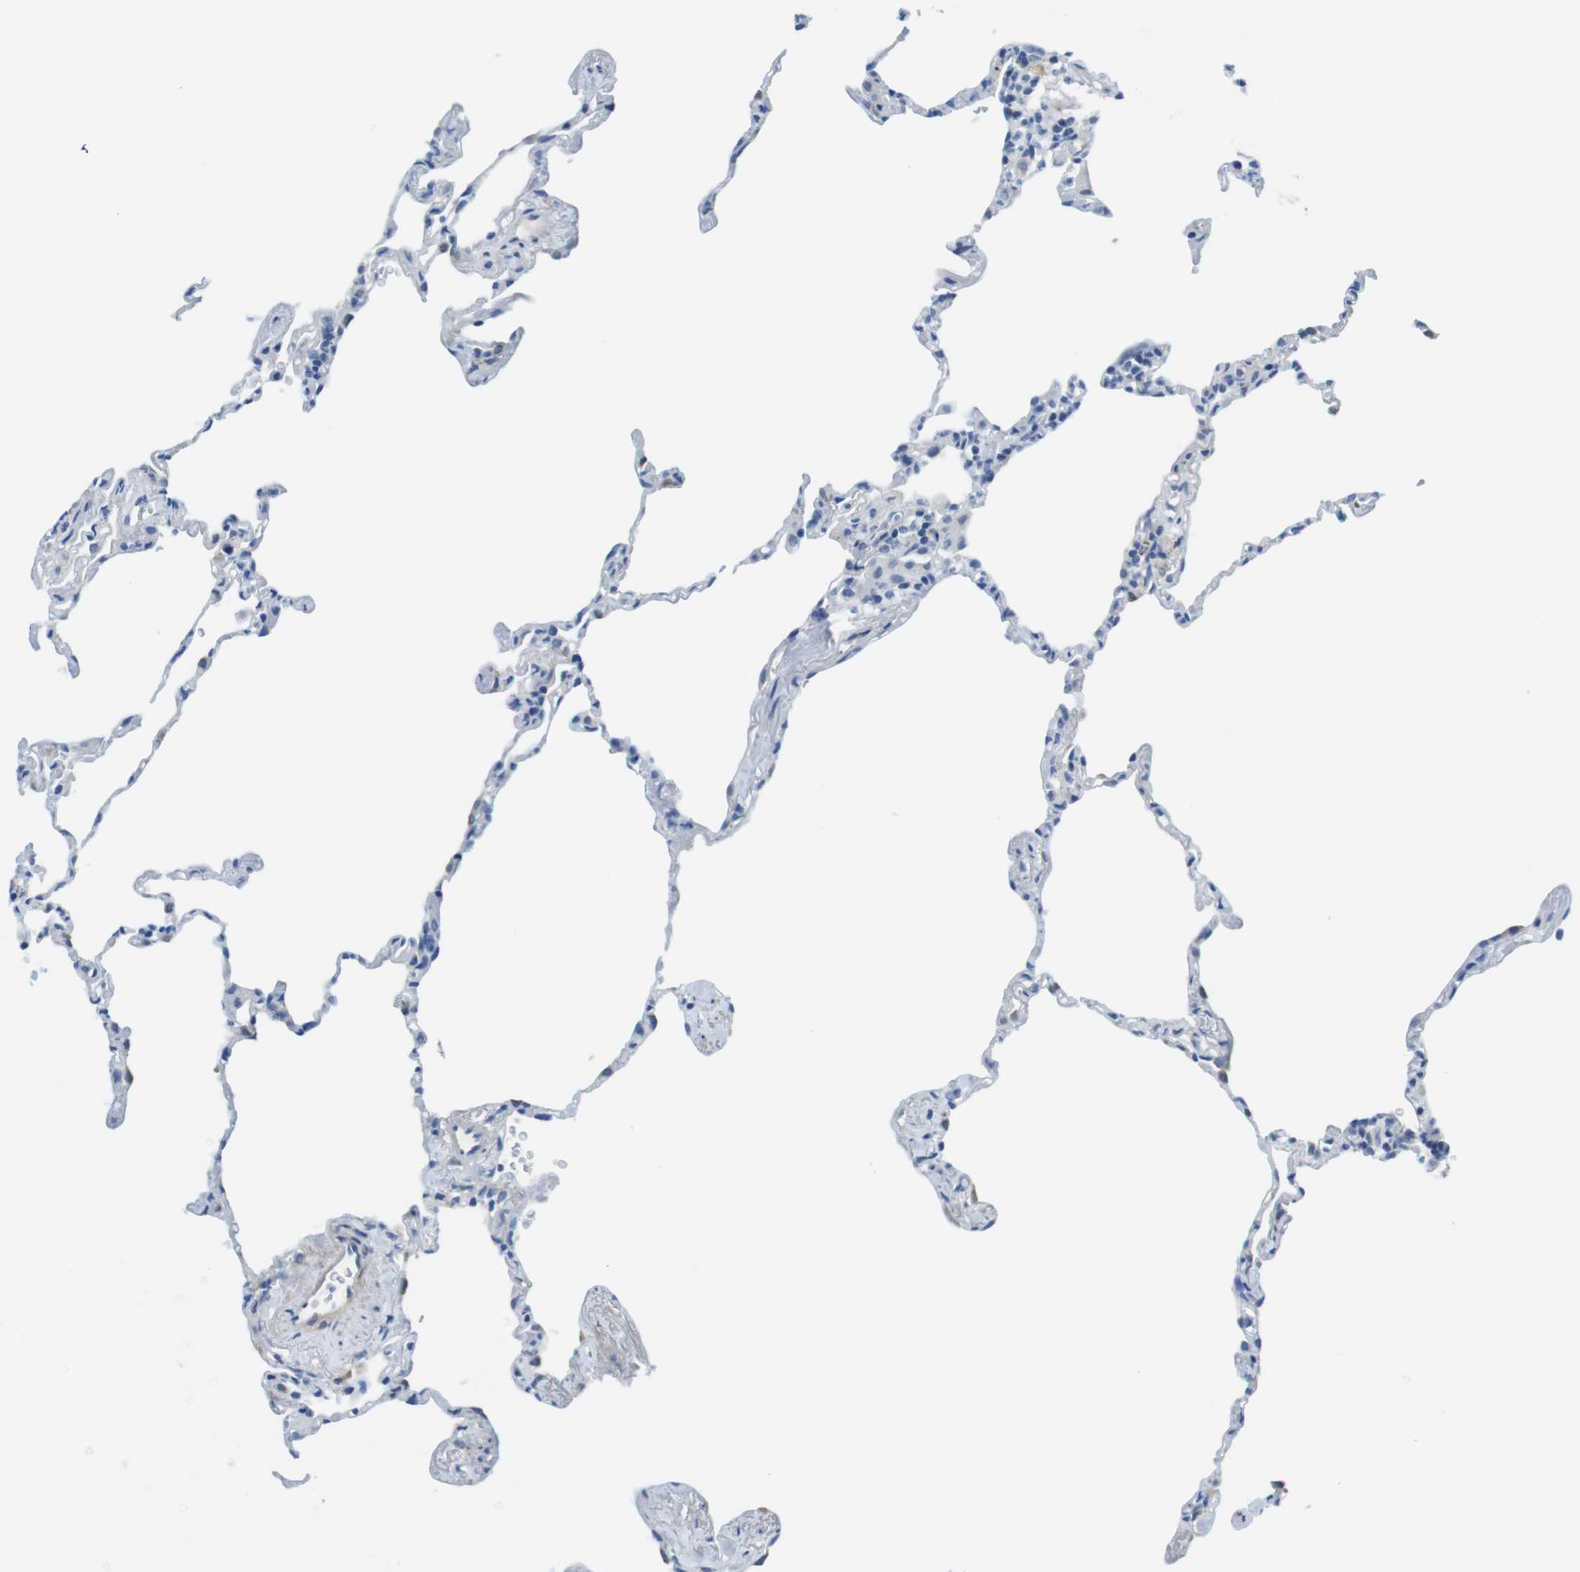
{"staining": {"intensity": "negative", "quantity": "none", "location": "none"}, "tissue": "lung", "cell_type": "Alveolar cells", "image_type": "normal", "snomed": [{"axis": "morphology", "description": "Normal tissue, NOS"}, {"axis": "topography", "description": "Lung"}], "caption": "Alveolar cells show no significant protein positivity in benign lung. (DAB immunohistochemistry (IHC) visualized using brightfield microscopy, high magnification).", "gene": "CDH8", "patient": {"sex": "male", "age": 59}}